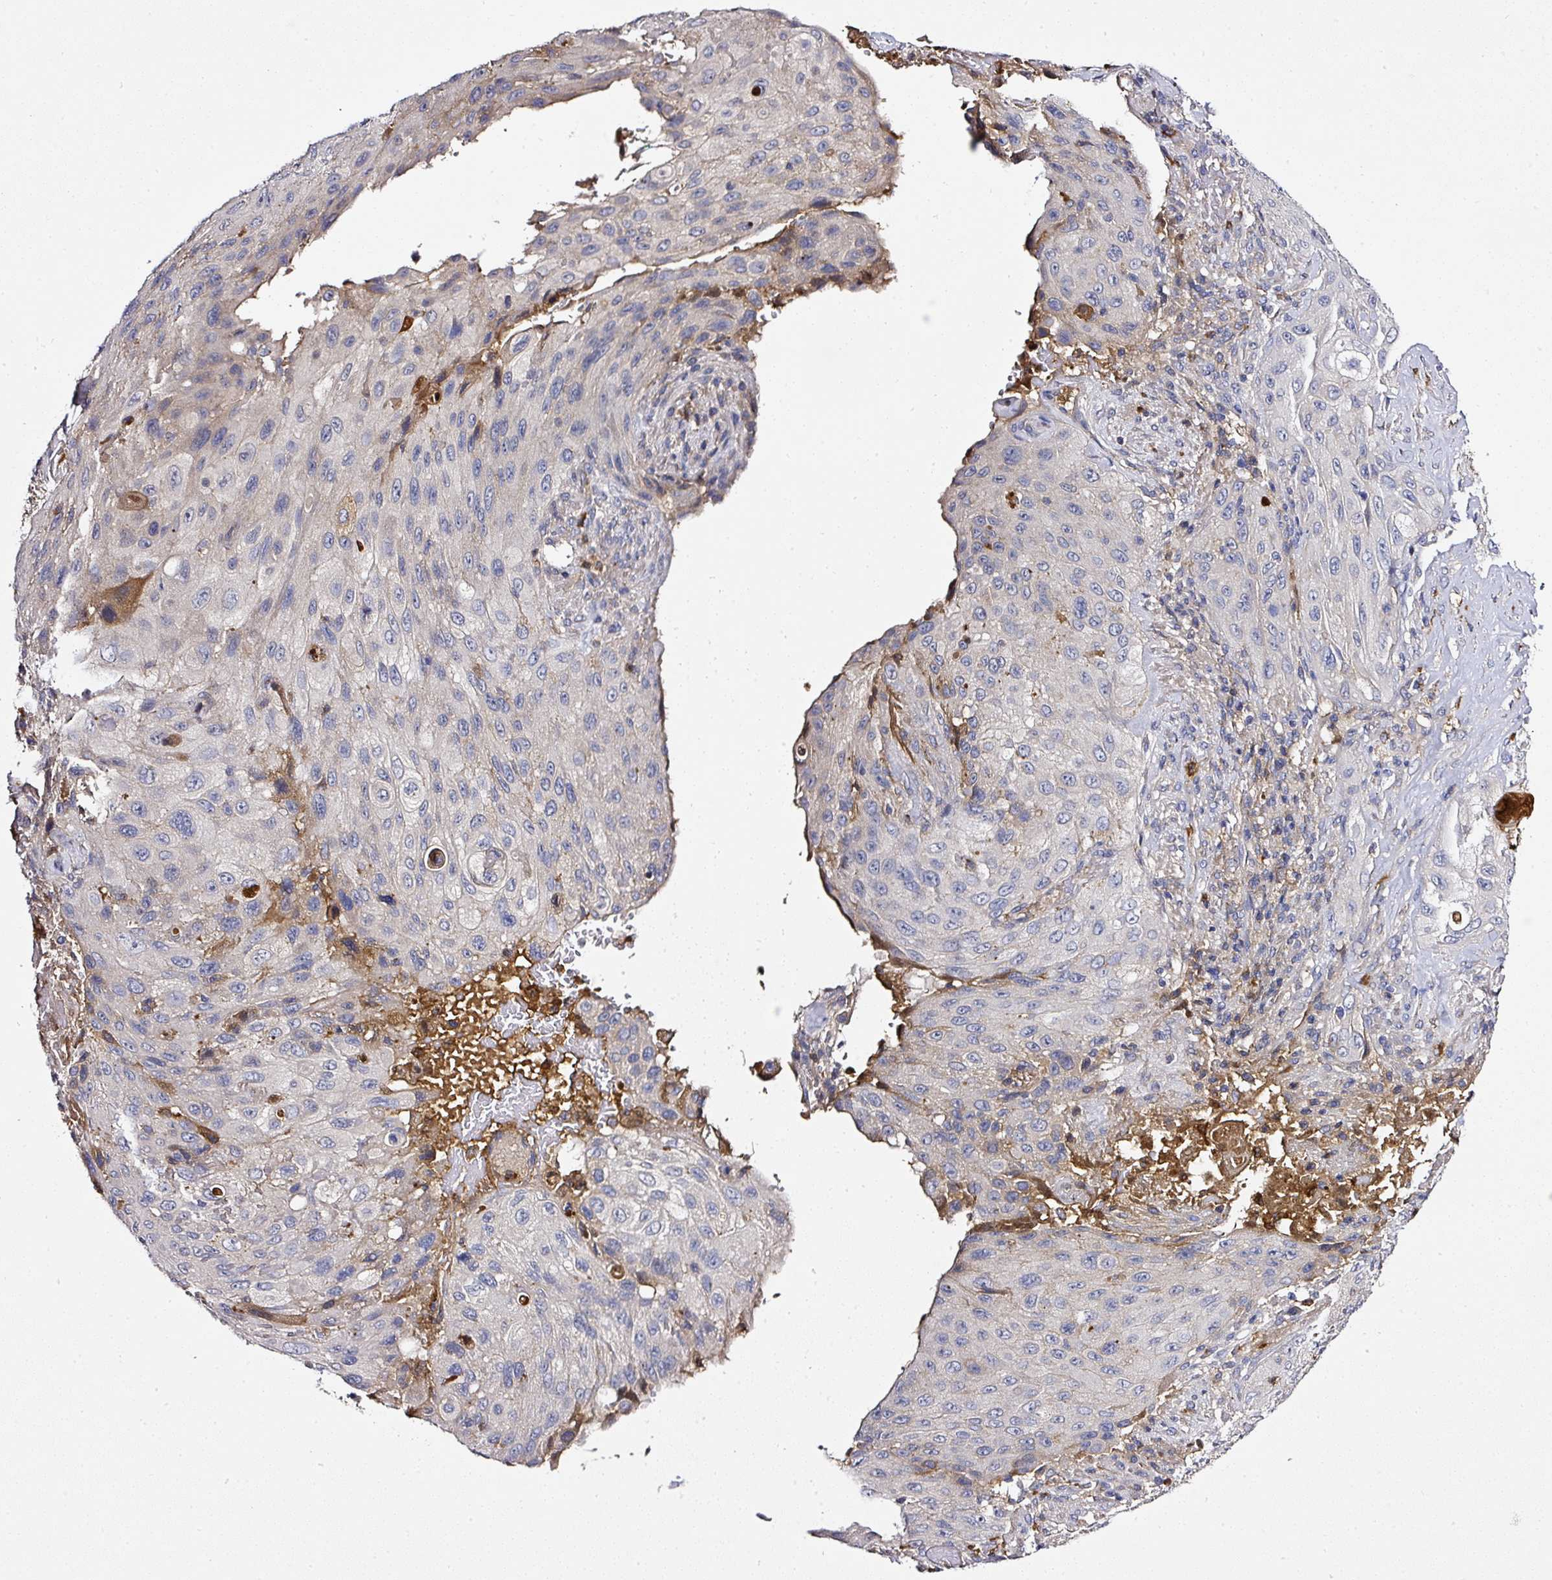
{"staining": {"intensity": "negative", "quantity": "none", "location": "none"}, "tissue": "cervical cancer", "cell_type": "Tumor cells", "image_type": "cancer", "snomed": [{"axis": "morphology", "description": "Squamous cell carcinoma, NOS"}, {"axis": "topography", "description": "Cervix"}], "caption": "Tumor cells are negative for brown protein staining in cervical cancer (squamous cell carcinoma).", "gene": "CAB39L", "patient": {"sex": "female", "age": 42}}